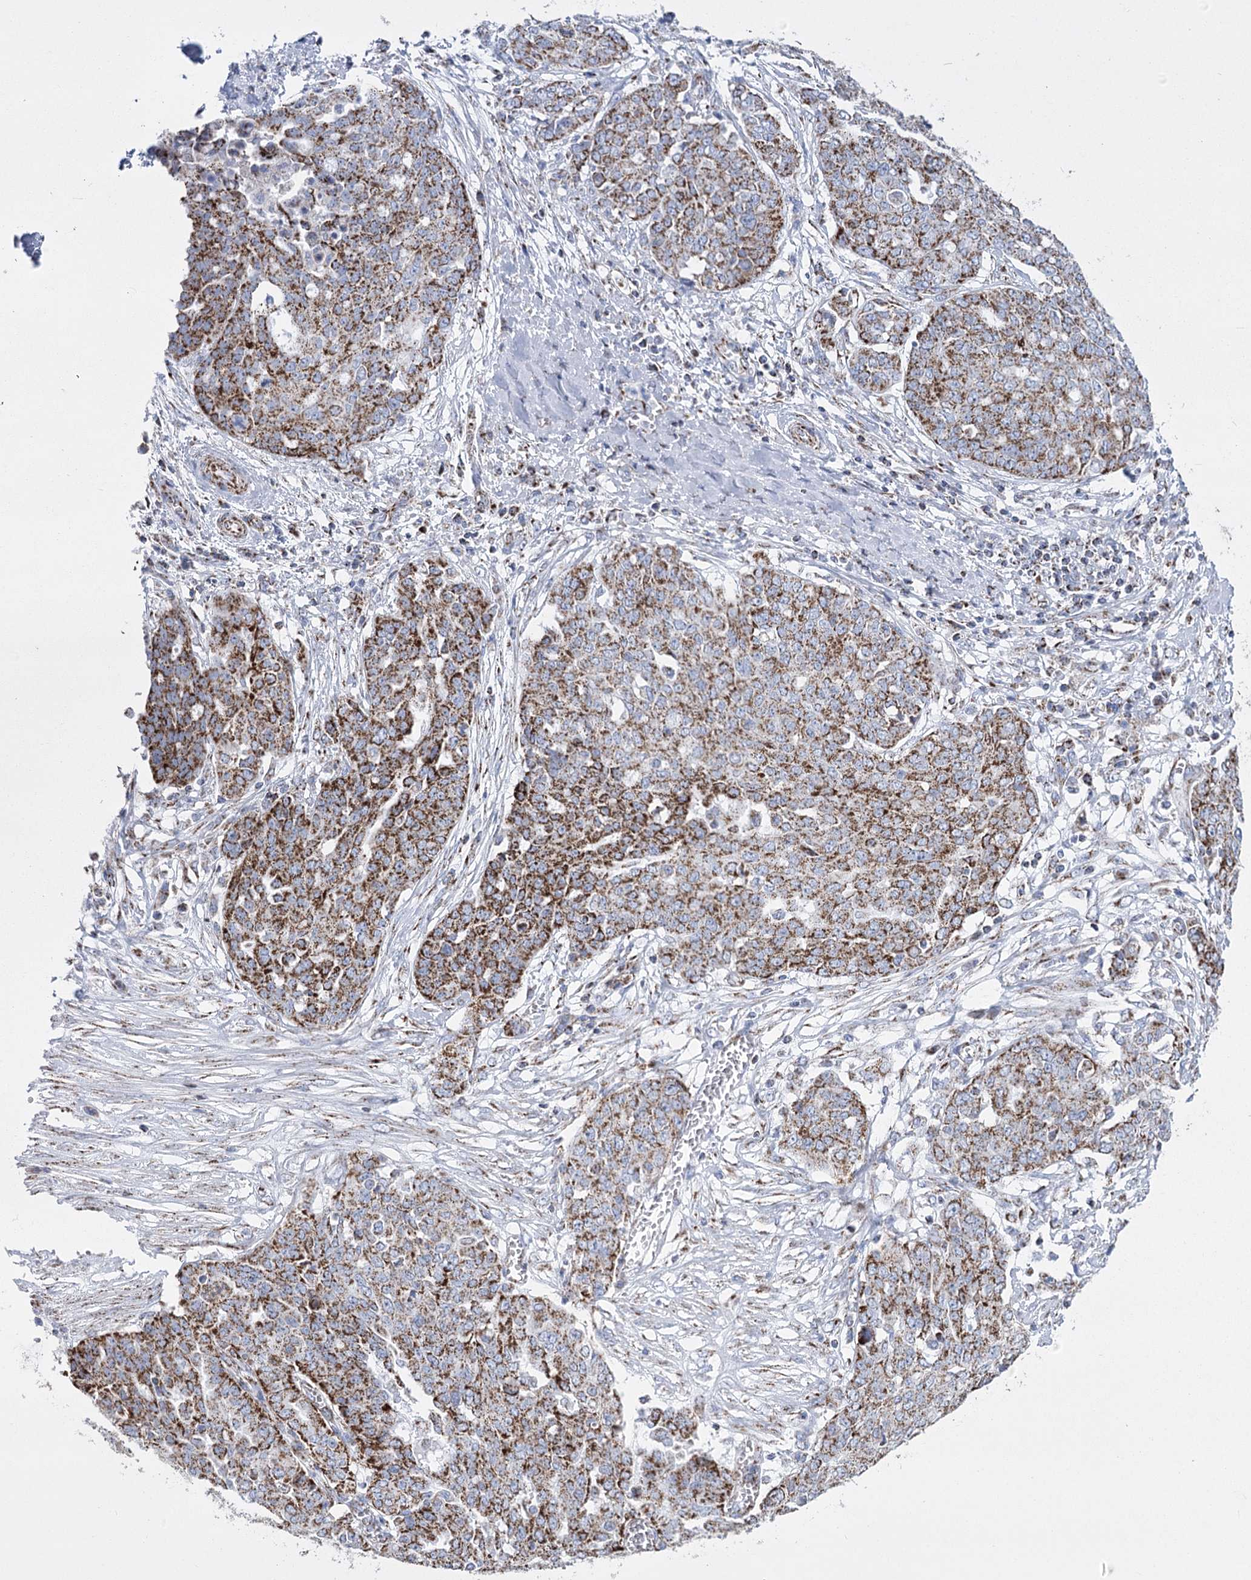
{"staining": {"intensity": "strong", "quantity": ">75%", "location": "cytoplasmic/membranous"}, "tissue": "ovarian cancer", "cell_type": "Tumor cells", "image_type": "cancer", "snomed": [{"axis": "morphology", "description": "Cystadenocarcinoma, serous, NOS"}, {"axis": "topography", "description": "Soft tissue"}, {"axis": "topography", "description": "Ovary"}], "caption": "Ovarian cancer (serous cystadenocarcinoma) stained with immunohistochemistry (IHC) demonstrates strong cytoplasmic/membranous positivity in about >75% of tumor cells.", "gene": "PDHB", "patient": {"sex": "female", "age": 57}}